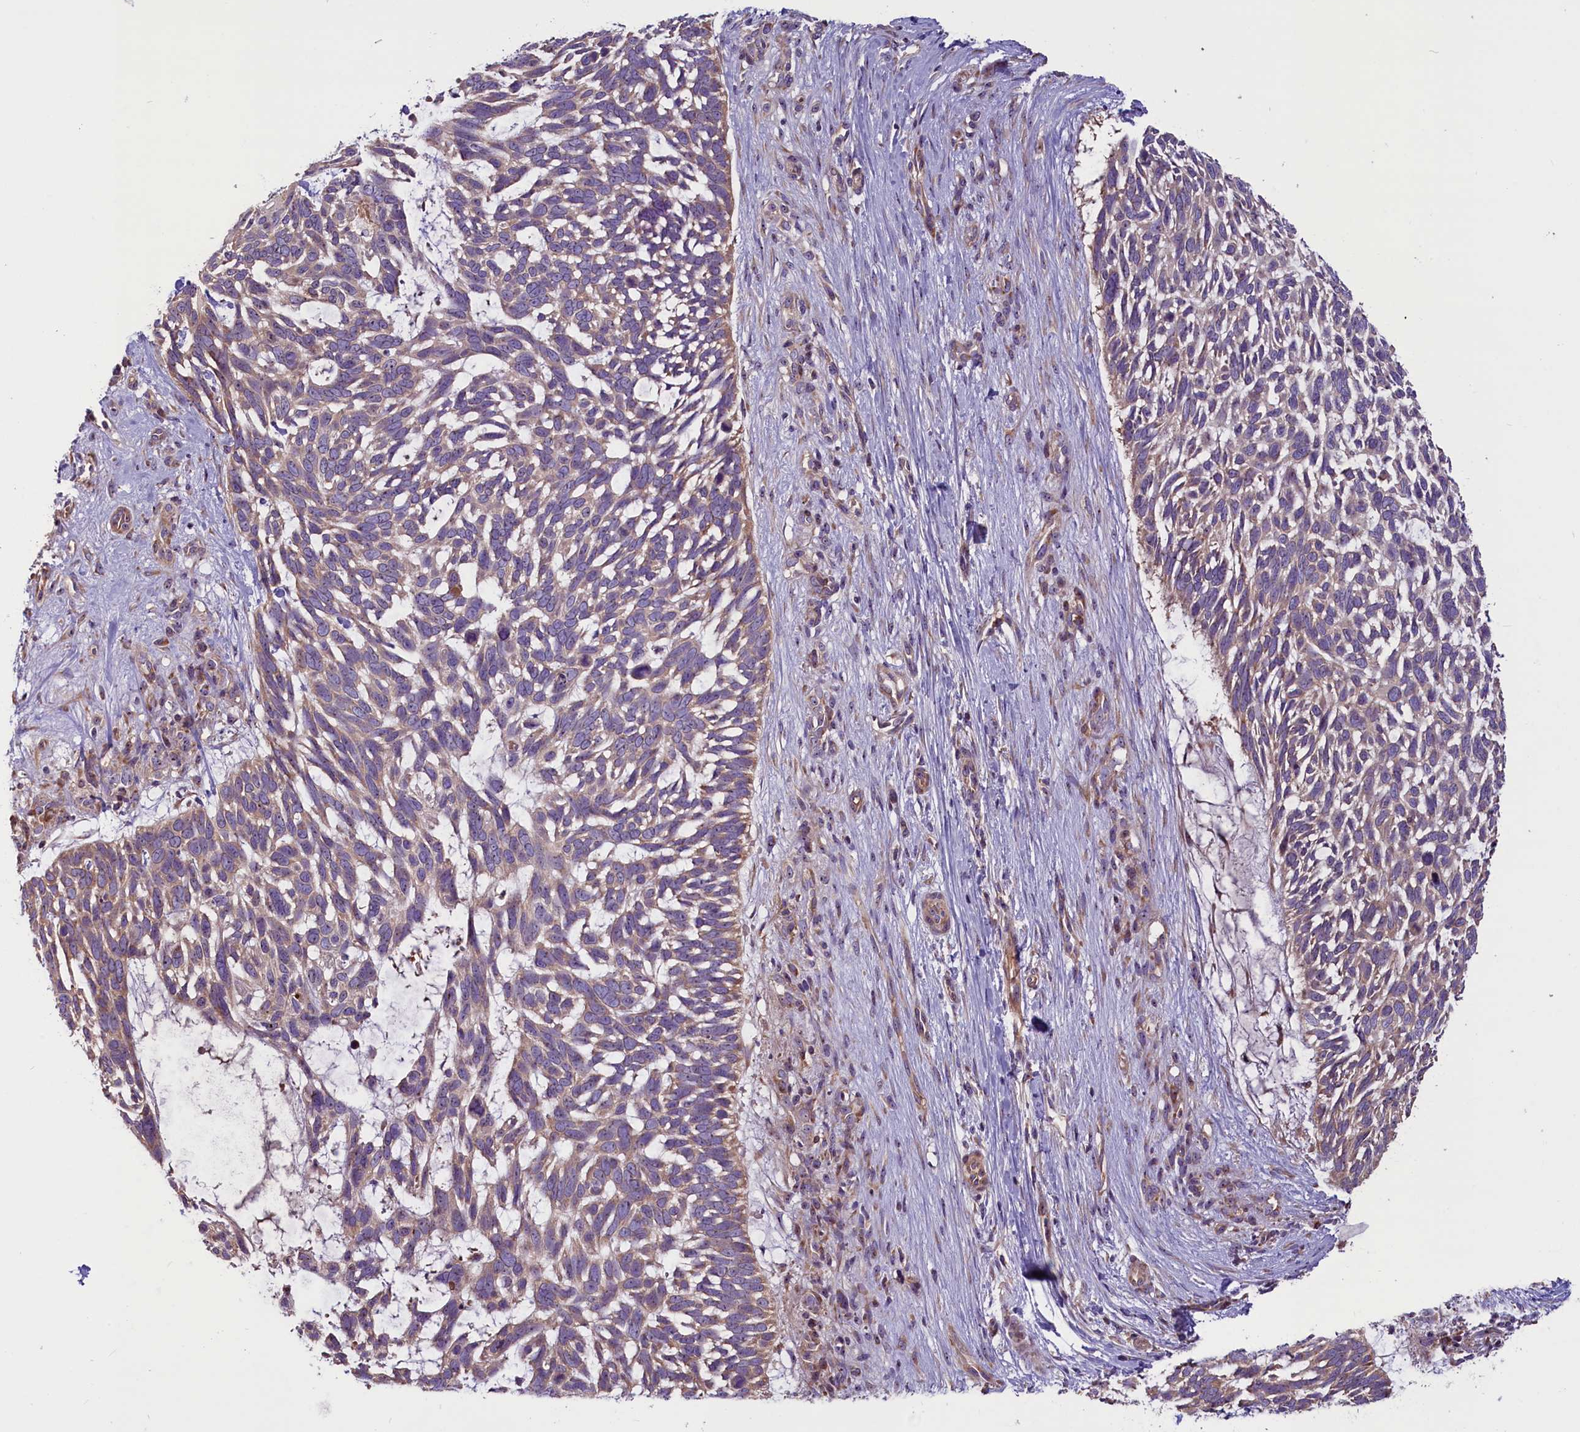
{"staining": {"intensity": "weak", "quantity": ">75%", "location": "cytoplasmic/membranous"}, "tissue": "skin cancer", "cell_type": "Tumor cells", "image_type": "cancer", "snomed": [{"axis": "morphology", "description": "Basal cell carcinoma"}, {"axis": "topography", "description": "Skin"}], "caption": "The immunohistochemical stain shows weak cytoplasmic/membranous expression in tumor cells of skin cancer tissue. (DAB IHC, brown staining for protein, blue staining for nuclei).", "gene": "FRY", "patient": {"sex": "male", "age": 88}}